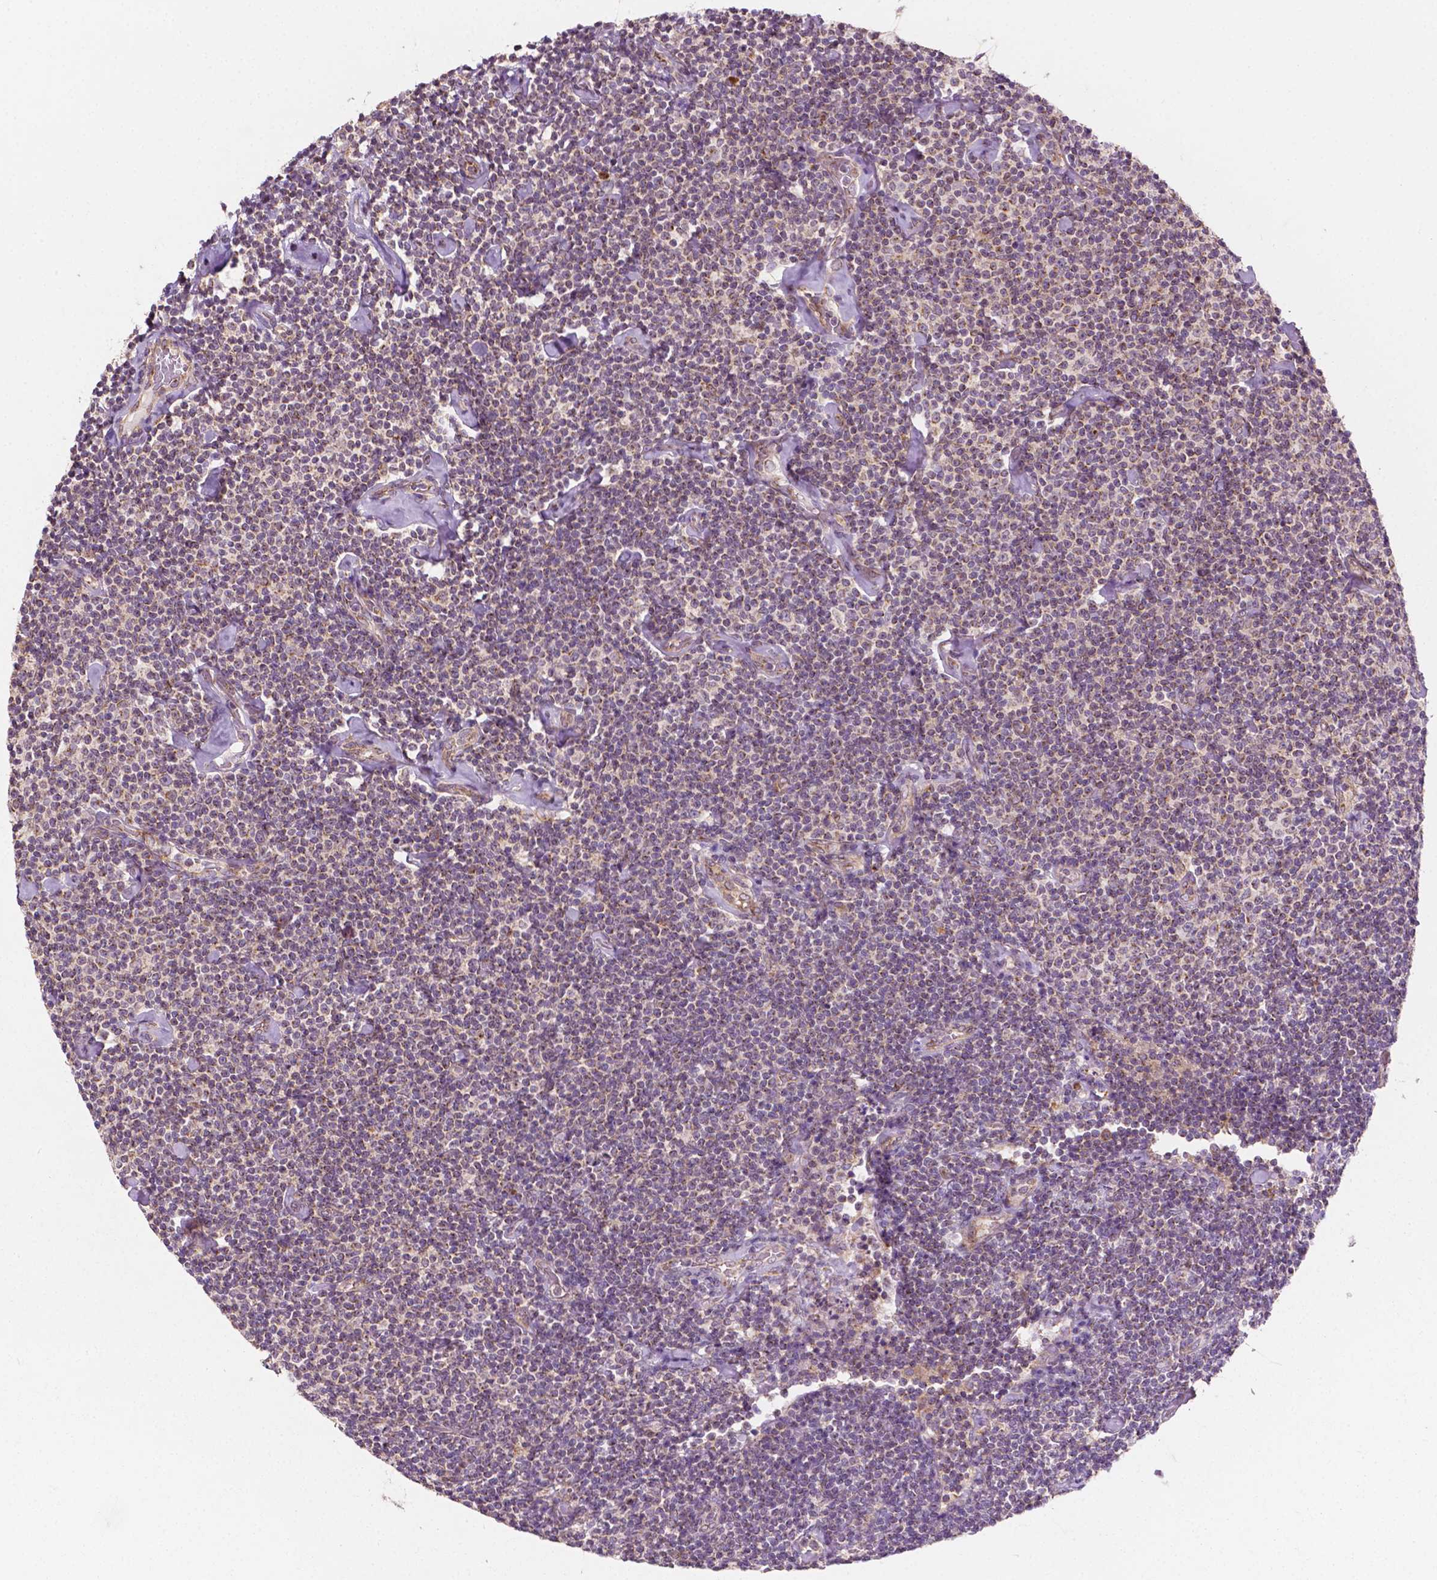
{"staining": {"intensity": "weak", "quantity": "25%-75%", "location": "cytoplasmic/membranous"}, "tissue": "lymphoma", "cell_type": "Tumor cells", "image_type": "cancer", "snomed": [{"axis": "morphology", "description": "Malignant lymphoma, non-Hodgkin's type, Low grade"}, {"axis": "topography", "description": "Lymph node"}], "caption": "This histopathology image demonstrates IHC staining of low-grade malignant lymphoma, non-Hodgkin's type, with low weak cytoplasmic/membranous expression in about 25%-75% of tumor cells.", "gene": "EBAG9", "patient": {"sex": "male", "age": 81}}